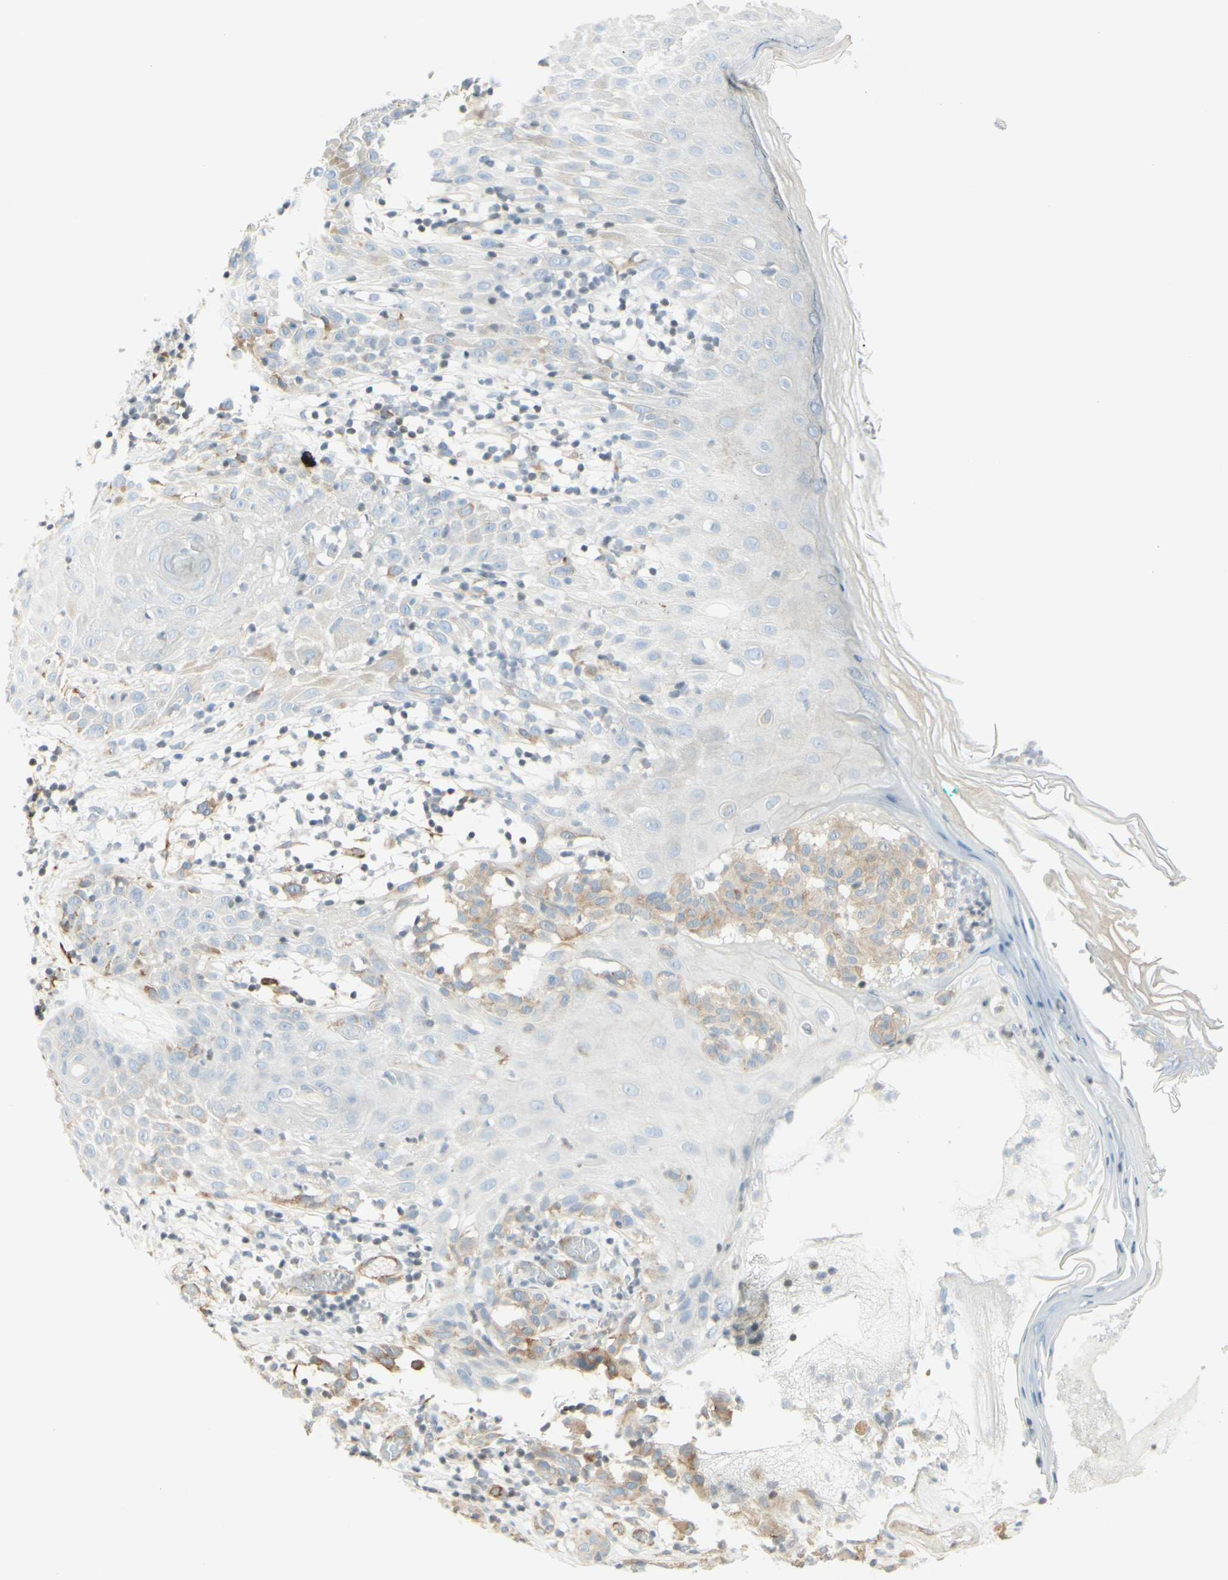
{"staining": {"intensity": "weak", "quantity": "<25%", "location": "cytoplasmic/membranous"}, "tissue": "melanoma", "cell_type": "Tumor cells", "image_type": "cancer", "snomed": [{"axis": "morphology", "description": "Malignant melanoma, NOS"}, {"axis": "topography", "description": "Skin"}], "caption": "This is a histopathology image of IHC staining of malignant melanoma, which shows no positivity in tumor cells.", "gene": "MAP1B", "patient": {"sex": "female", "age": 46}}